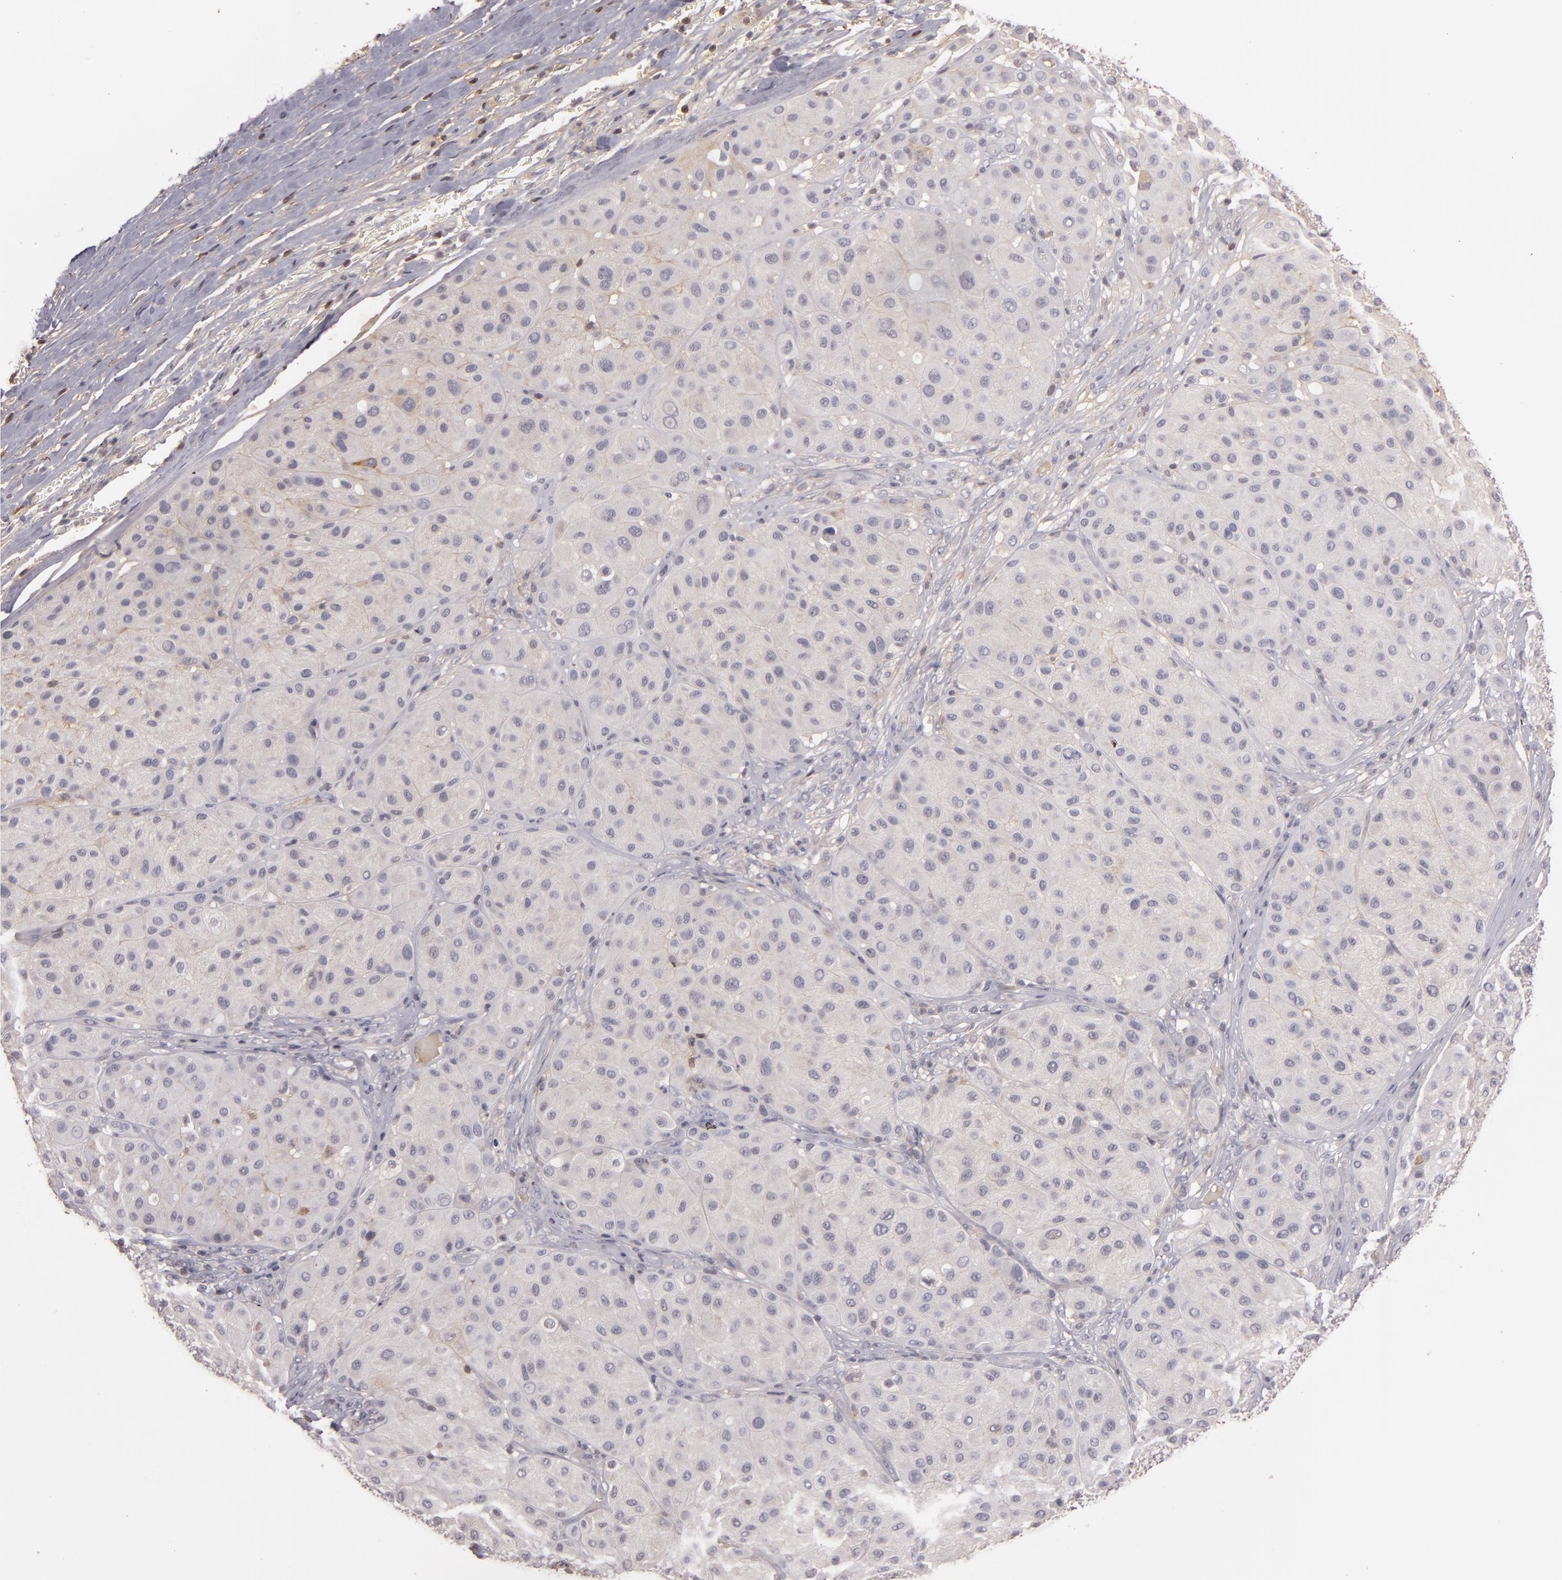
{"staining": {"intensity": "negative", "quantity": "none", "location": "none"}, "tissue": "melanoma", "cell_type": "Tumor cells", "image_type": "cancer", "snomed": [{"axis": "morphology", "description": "Normal tissue, NOS"}, {"axis": "morphology", "description": "Malignant melanoma, Metastatic site"}, {"axis": "topography", "description": "Skin"}], "caption": "DAB immunohistochemical staining of human malignant melanoma (metastatic site) demonstrates no significant expression in tumor cells.", "gene": "MBL2", "patient": {"sex": "male", "age": 41}}